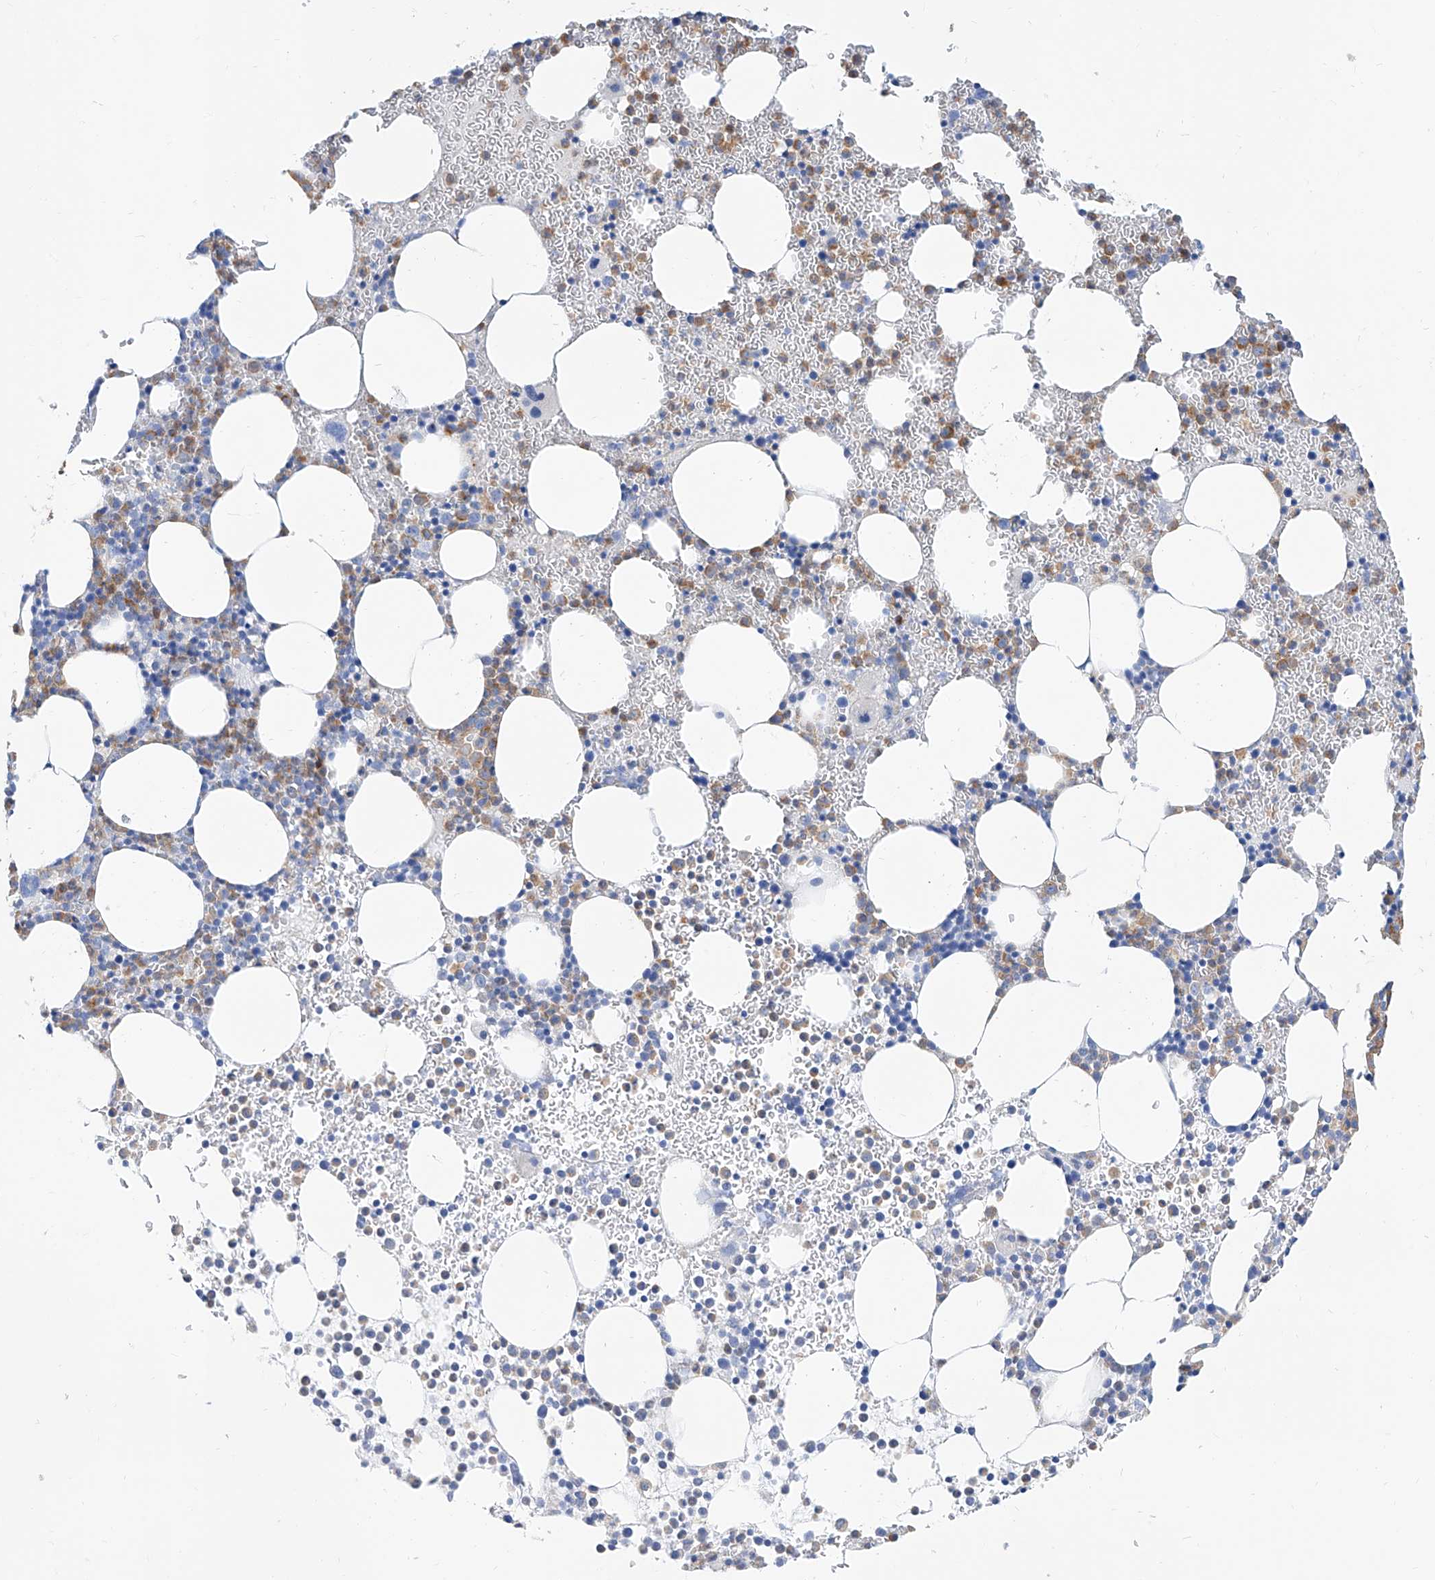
{"staining": {"intensity": "moderate", "quantity": "25%-75%", "location": "cytoplasmic/membranous"}, "tissue": "bone marrow", "cell_type": "Hematopoietic cells", "image_type": "normal", "snomed": [{"axis": "morphology", "description": "Normal tissue, NOS"}, {"axis": "topography", "description": "Bone marrow"}], "caption": "Immunohistochemical staining of normal bone marrow demonstrates moderate cytoplasmic/membranous protein positivity in about 25%-75% of hematopoietic cells.", "gene": "SLC25A29", "patient": {"sex": "female", "age": 78}}